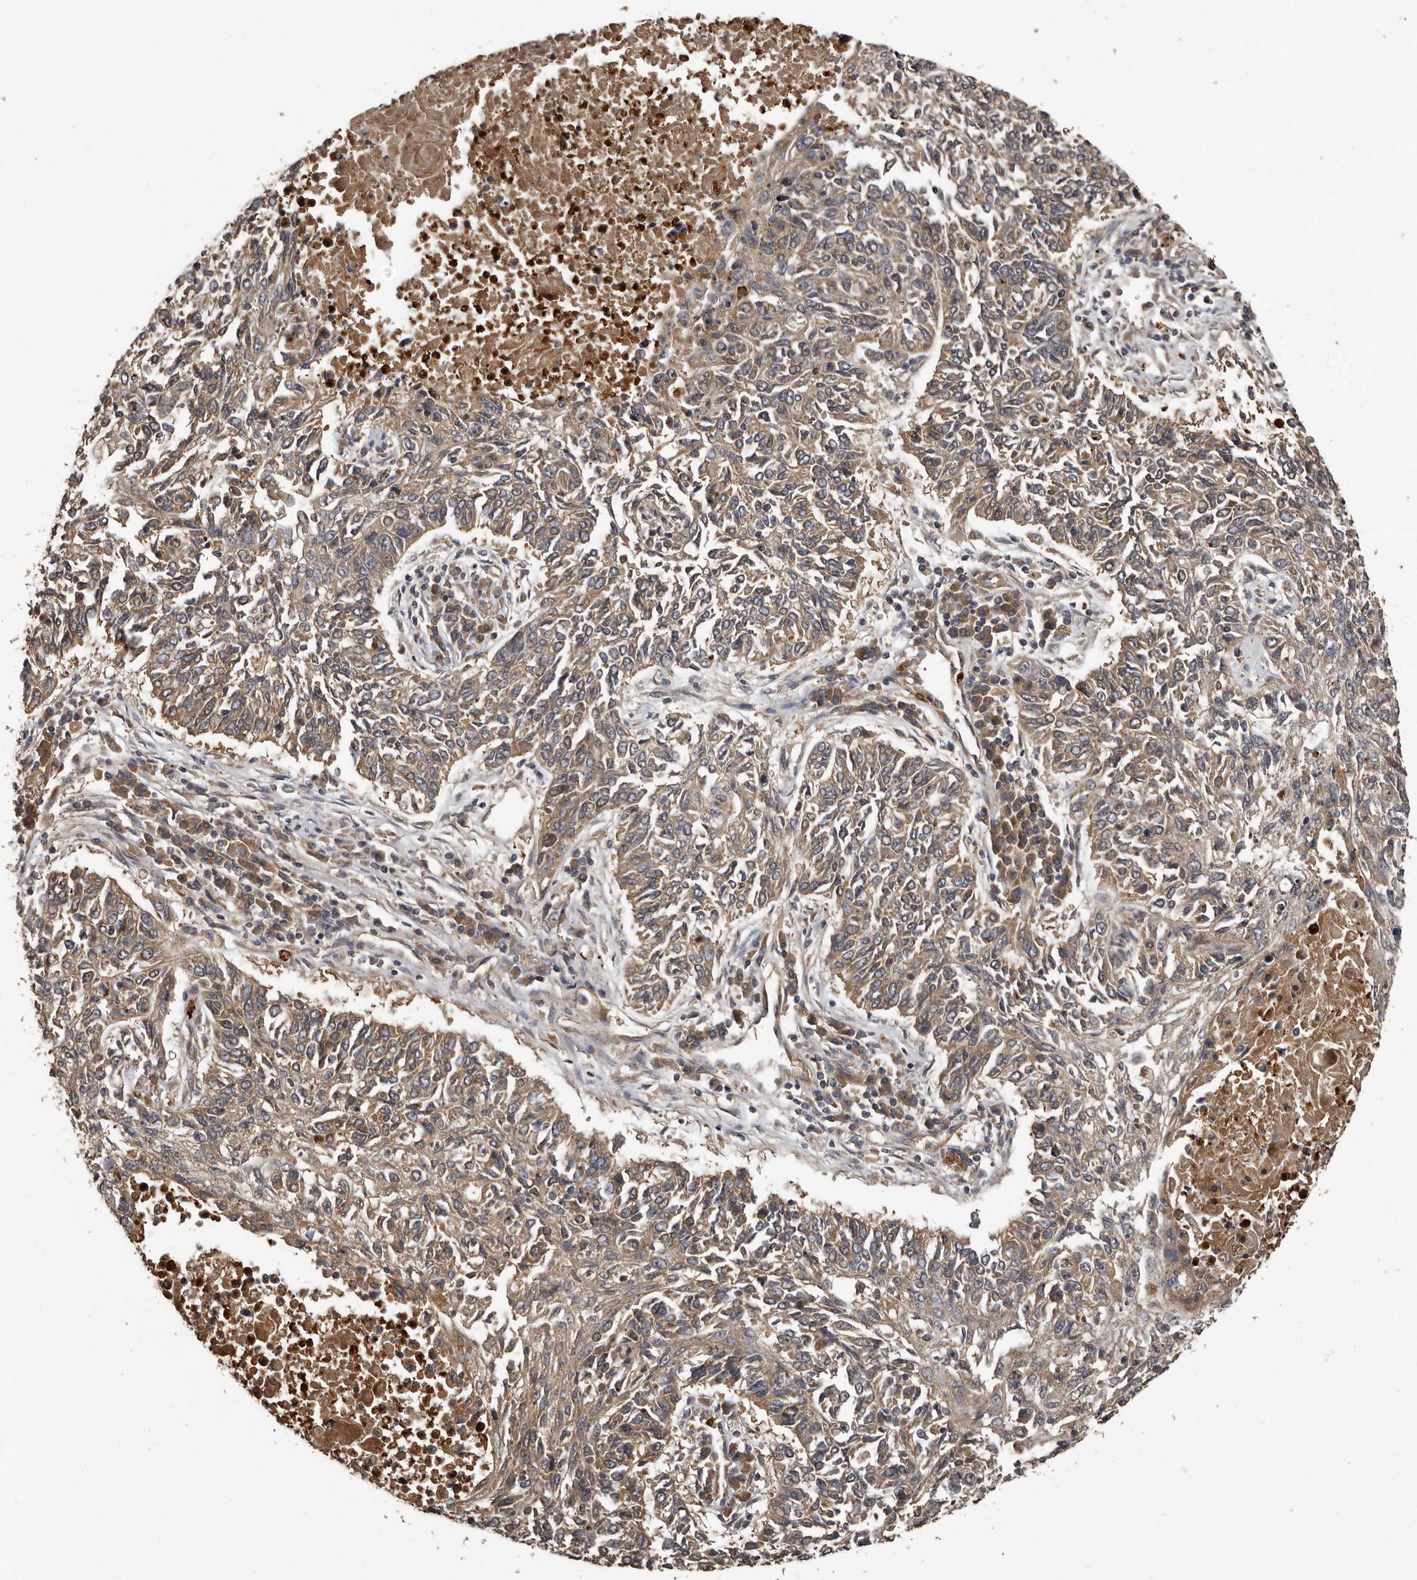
{"staining": {"intensity": "weak", "quantity": ">75%", "location": "cytoplasmic/membranous"}, "tissue": "lung cancer", "cell_type": "Tumor cells", "image_type": "cancer", "snomed": [{"axis": "morphology", "description": "Normal tissue, NOS"}, {"axis": "morphology", "description": "Squamous cell carcinoma, NOS"}, {"axis": "topography", "description": "Cartilage tissue"}, {"axis": "topography", "description": "Bronchus"}, {"axis": "topography", "description": "Lung"}], "caption": "Approximately >75% of tumor cells in human lung squamous cell carcinoma reveal weak cytoplasmic/membranous protein expression as visualized by brown immunohistochemical staining.", "gene": "ARHGEF5", "patient": {"sex": "female", "age": 49}}